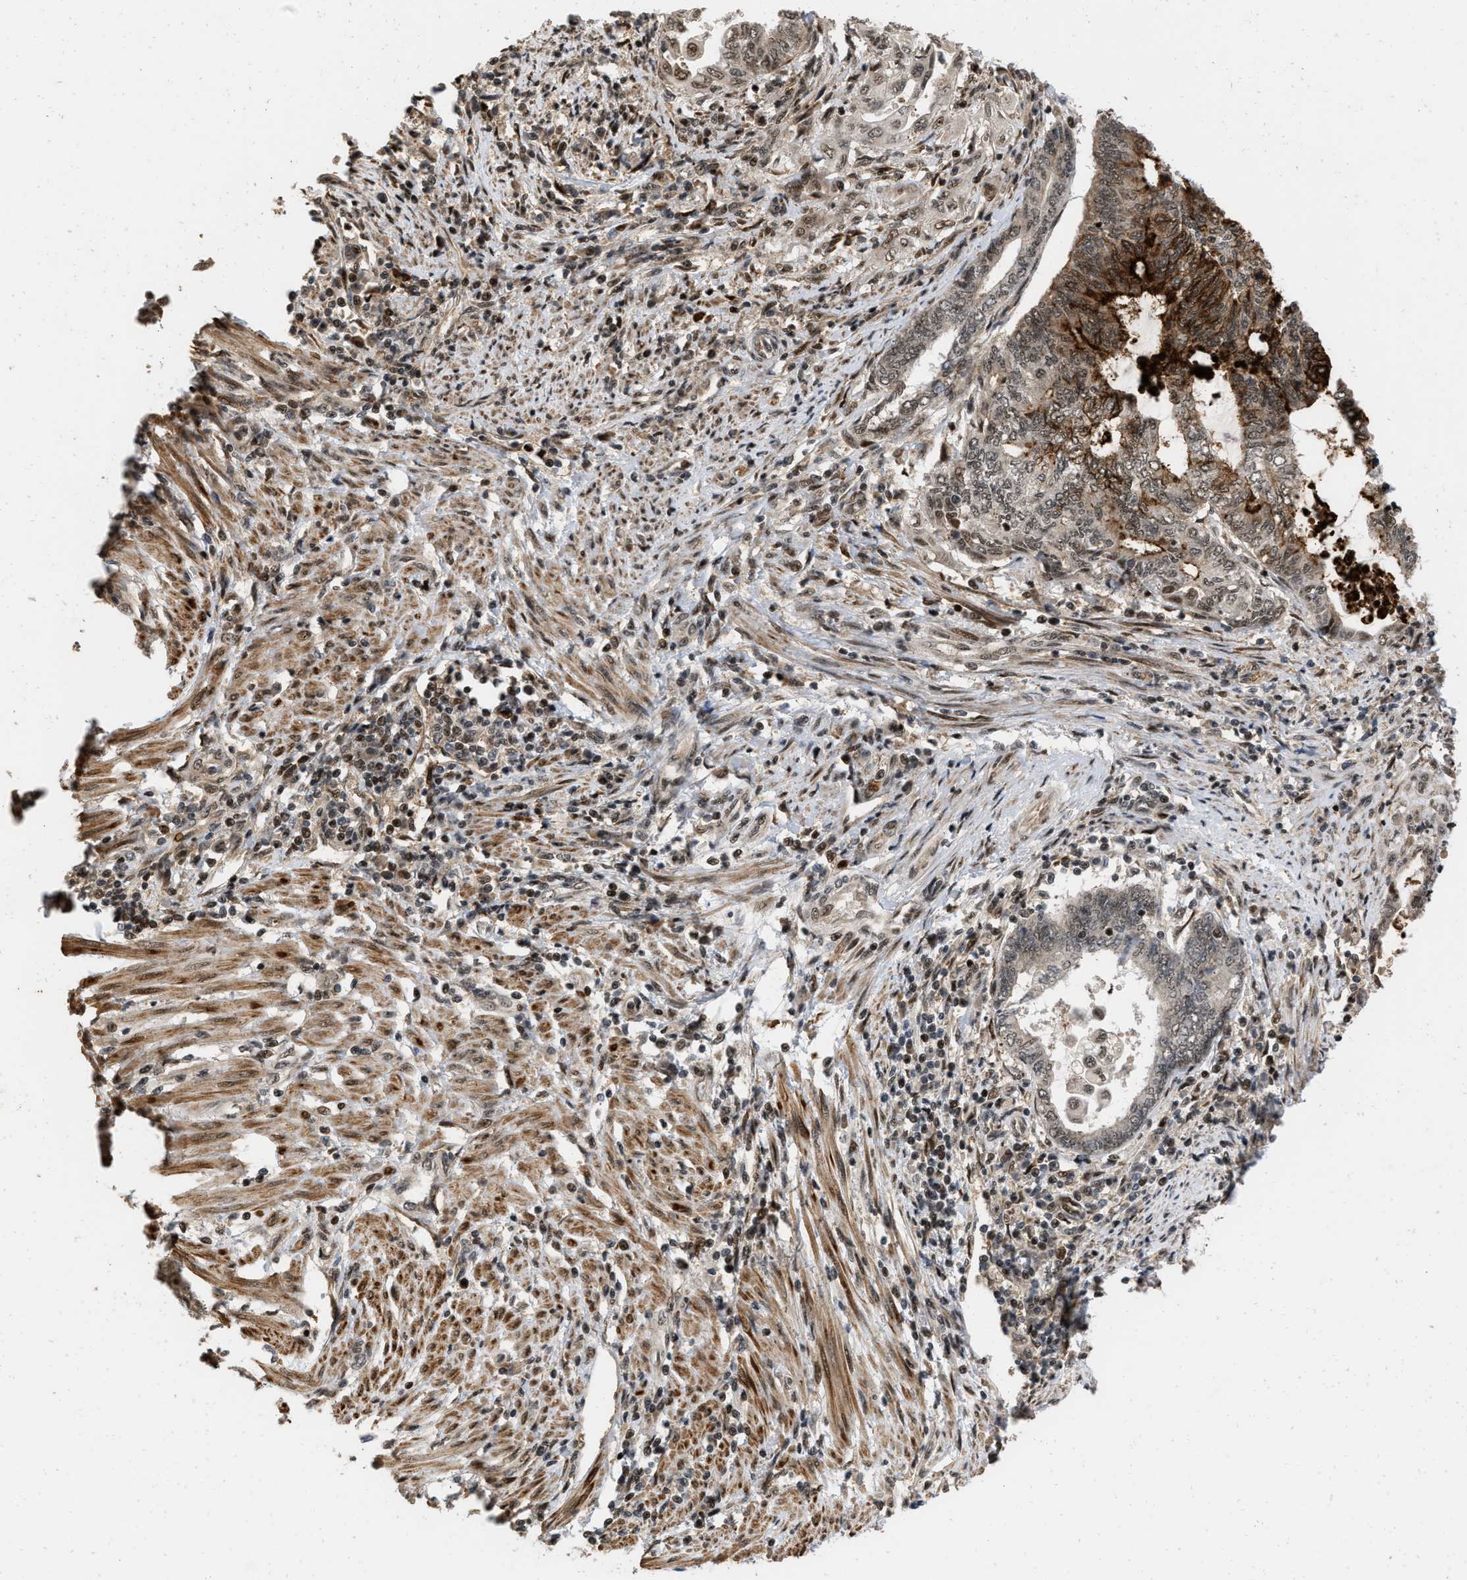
{"staining": {"intensity": "moderate", "quantity": ">75%", "location": "cytoplasmic/membranous,nuclear"}, "tissue": "endometrial cancer", "cell_type": "Tumor cells", "image_type": "cancer", "snomed": [{"axis": "morphology", "description": "Adenocarcinoma, NOS"}, {"axis": "topography", "description": "Uterus"}, {"axis": "topography", "description": "Endometrium"}], "caption": "This photomicrograph displays immunohistochemistry staining of endometrial adenocarcinoma, with medium moderate cytoplasmic/membranous and nuclear expression in approximately >75% of tumor cells.", "gene": "ANKRD11", "patient": {"sex": "female", "age": 70}}